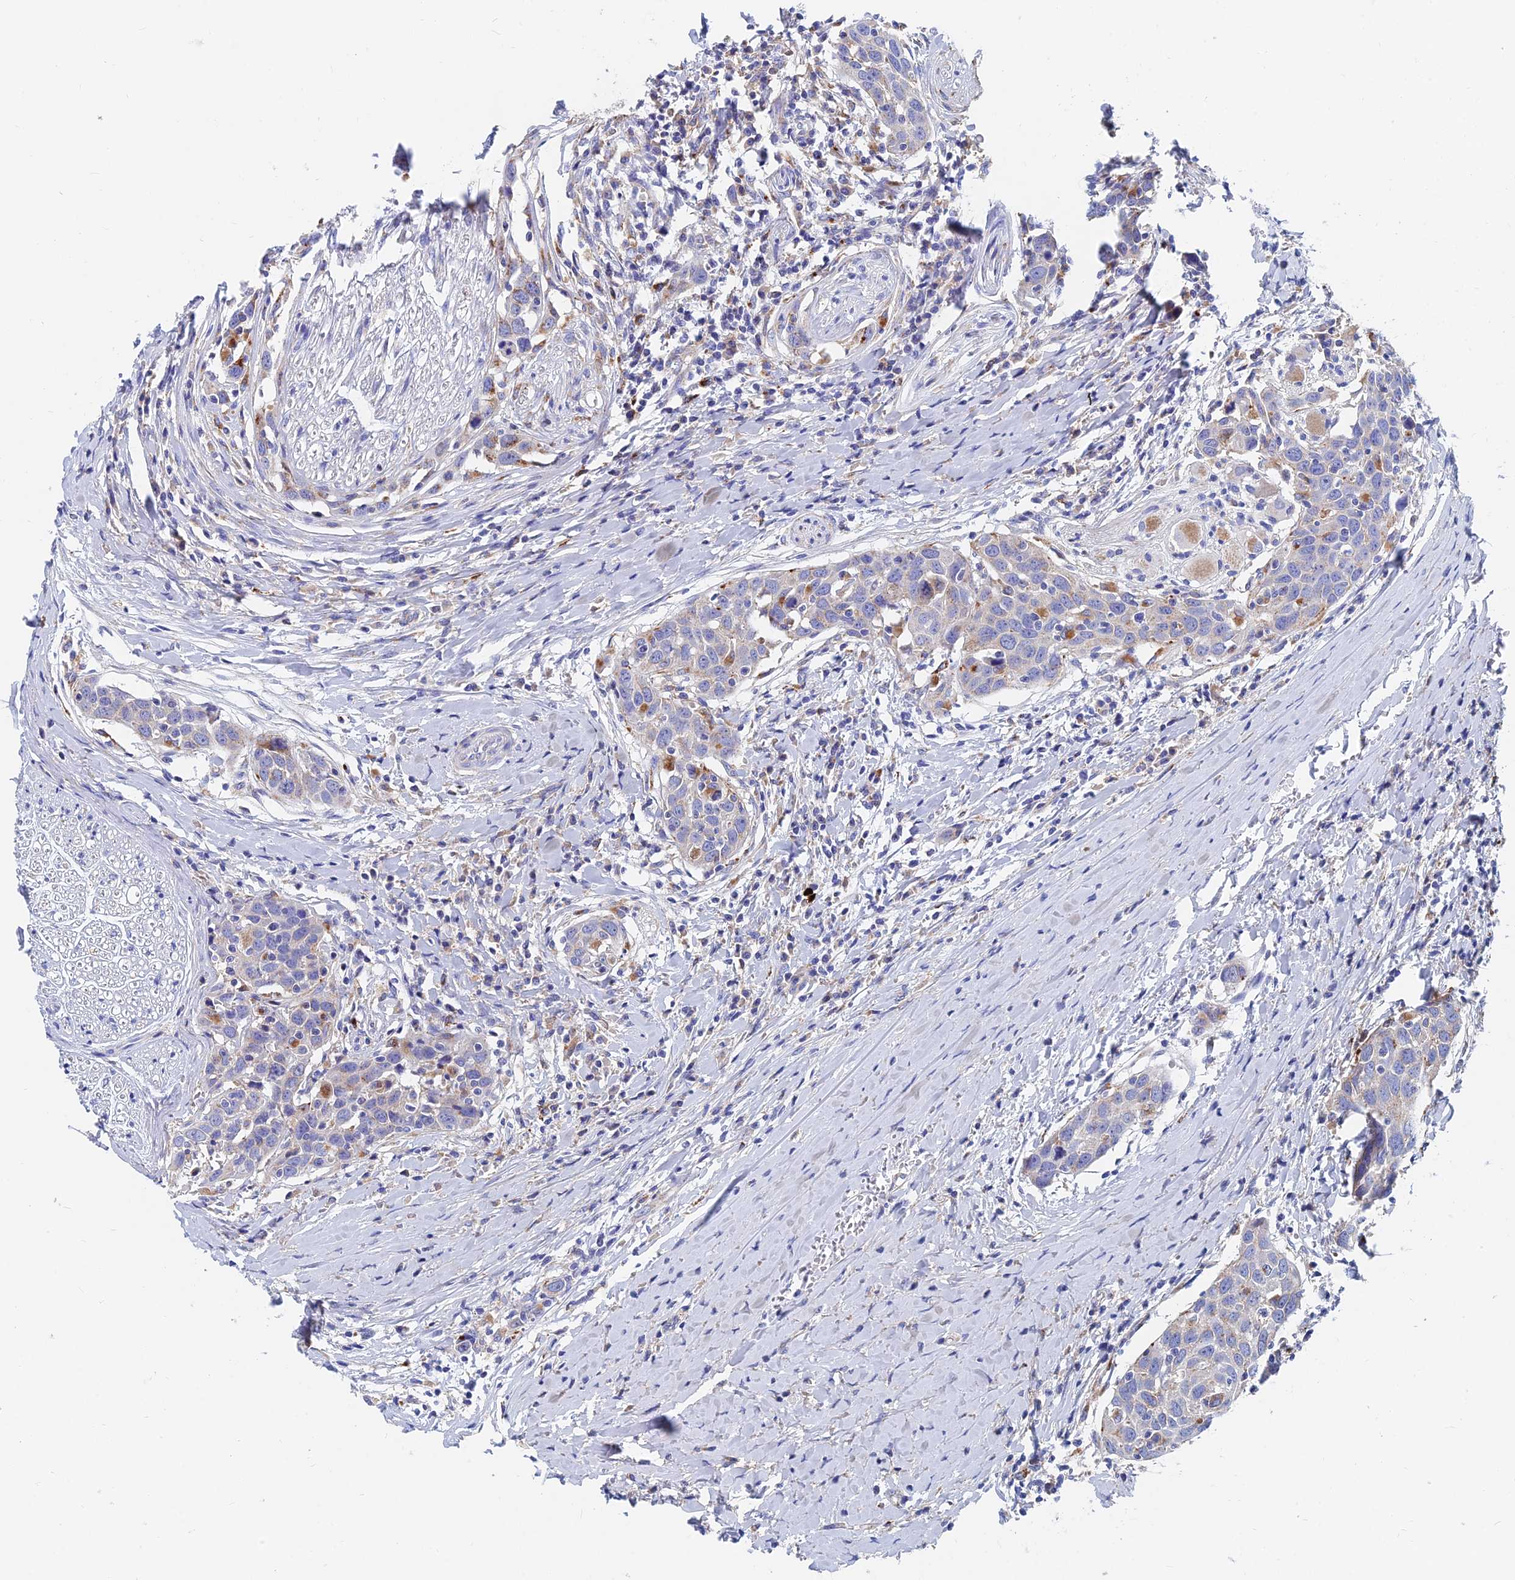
{"staining": {"intensity": "moderate", "quantity": "<25%", "location": "cytoplasmic/membranous"}, "tissue": "head and neck cancer", "cell_type": "Tumor cells", "image_type": "cancer", "snomed": [{"axis": "morphology", "description": "Squamous cell carcinoma, NOS"}, {"axis": "topography", "description": "Oral tissue"}, {"axis": "topography", "description": "Head-Neck"}], "caption": "Brown immunohistochemical staining in squamous cell carcinoma (head and neck) reveals moderate cytoplasmic/membranous expression in approximately <25% of tumor cells.", "gene": "SPNS1", "patient": {"sex": "female", "age": 50}}